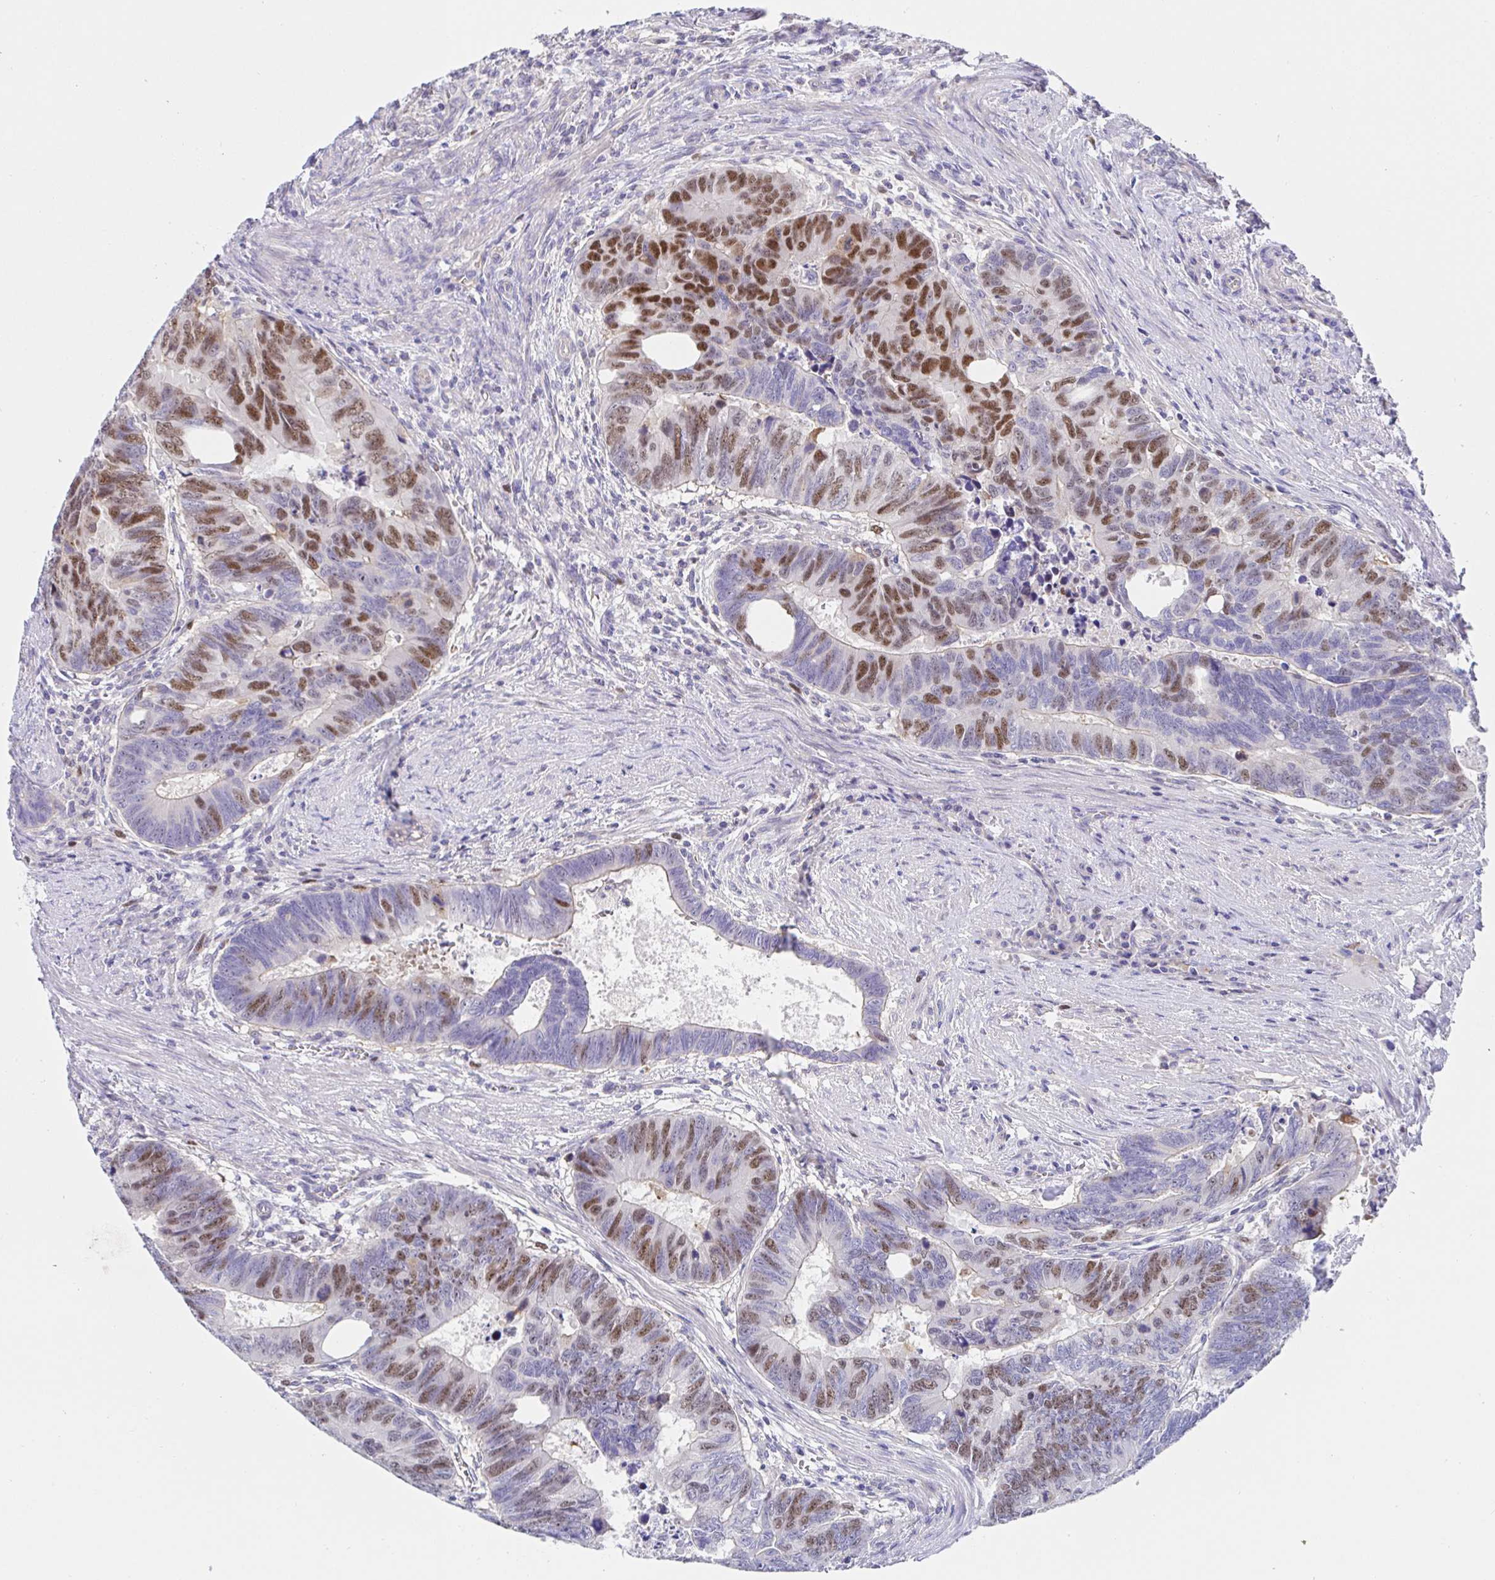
{"staining": {"intensity": "moderate", "quantity": "25%-75%", "location": "nuclear"}, "tissue": "colorectal cancer", "cell_type": "Tumor cells", "image_type": "cancer", "snomed": [{"axis": "morphology", "description": "Adenocarcinoma, NOS"}, {"axis": "topography", "description": "Colon"}], "caption": "Immunohistochemical staining of human colorectal adenocarcinoma exhibits medium levels of moderate nuclear positivity in approximately 25%-75% of tumor cells. The protein is shown in brown color, while the nuclei are stained blue.", "gene": "TIMELESS", "patient": {"sex": "male", "age": 62}}